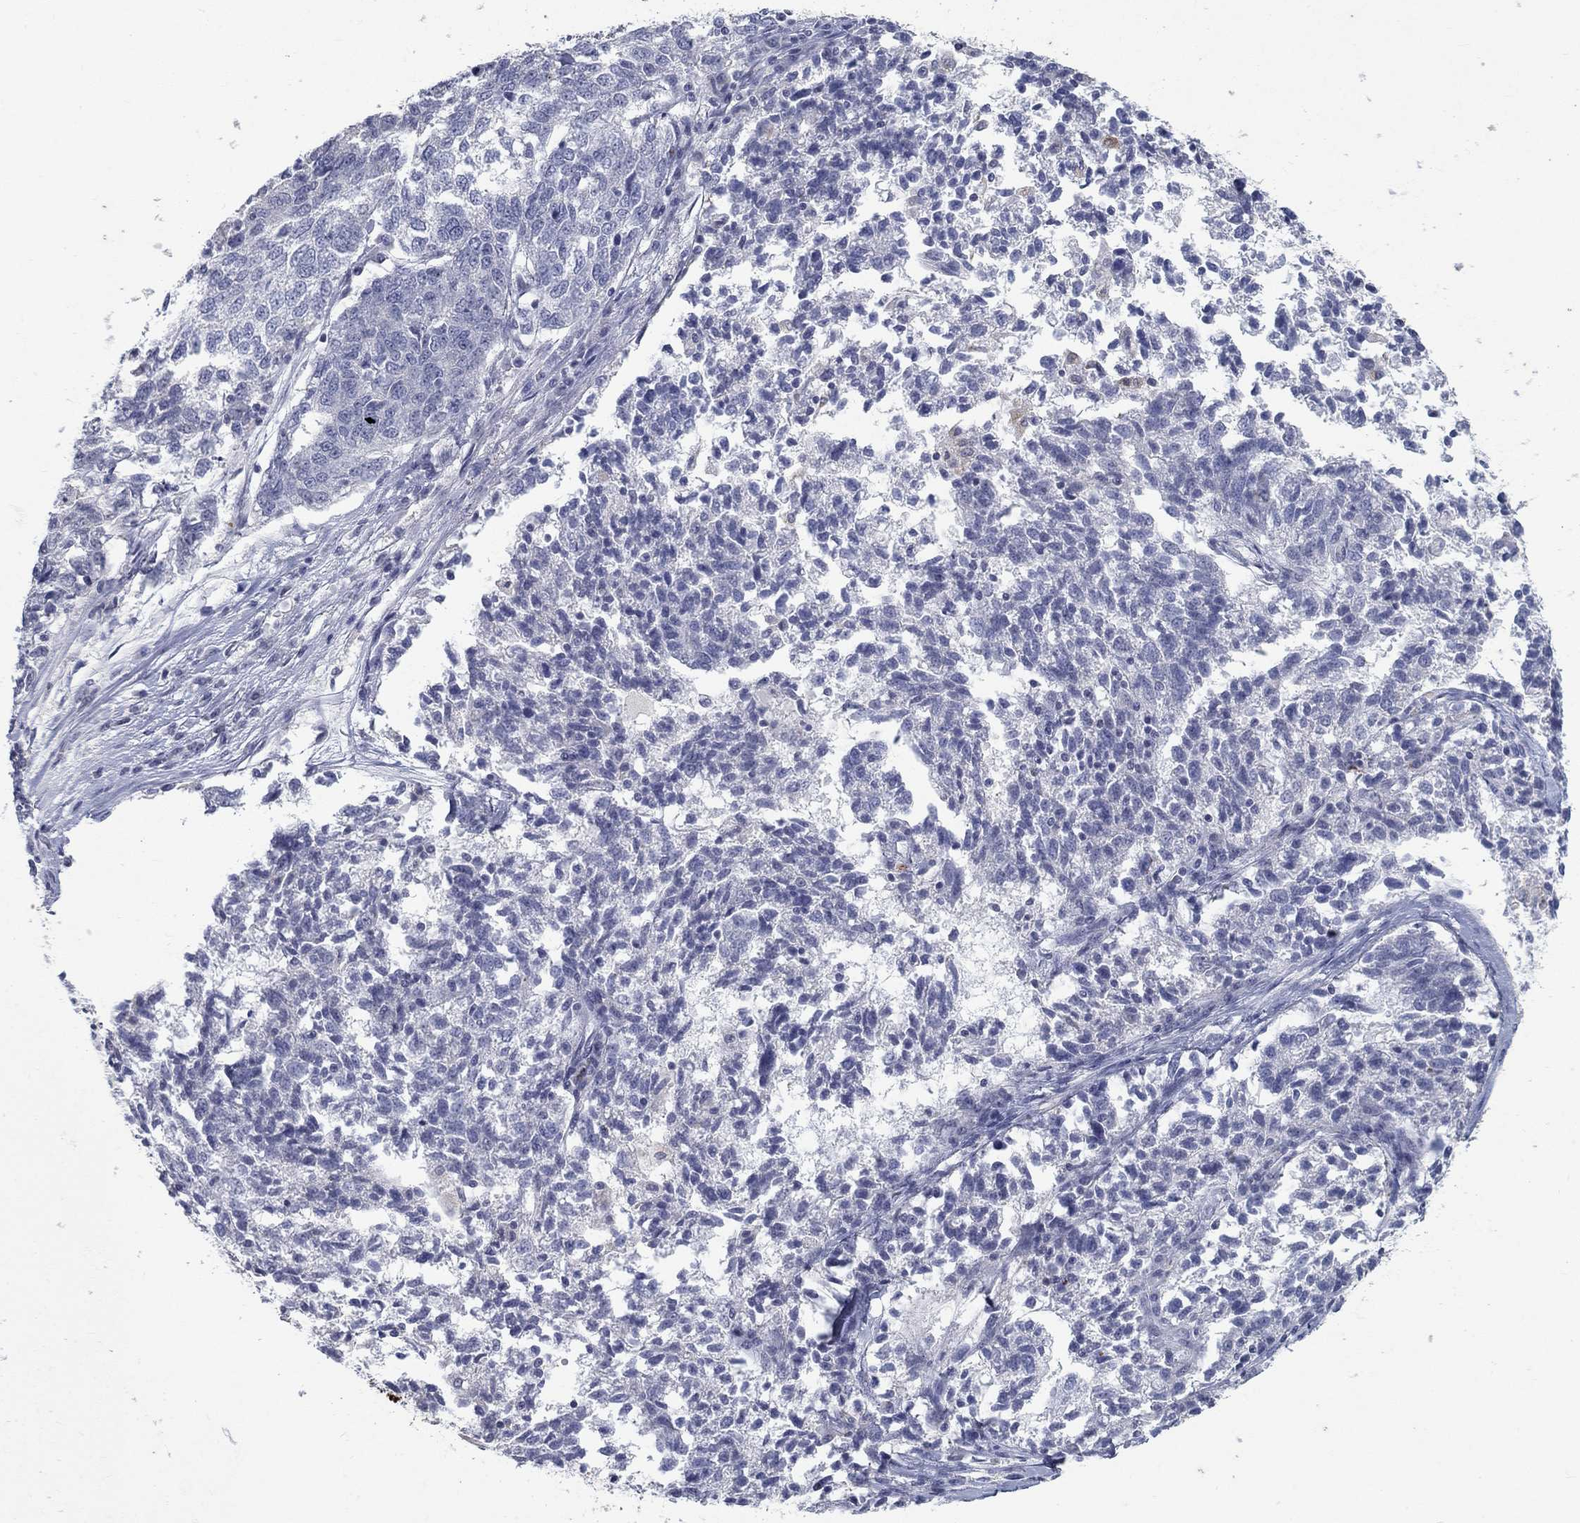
{"staining": {"intensity": "negative", "quantity": "none", "location": "none"}, "tissue": "ovarian cancer", "cell_type": "Tumor cells", "image_type": "cancer", "snomed": [{"axis": "morphology", "description": "Cystadenocarcinoma, serous, NOS"}, {"axis": "topography", "description": "Ovary"}], "caption": "A histopathology image of serous cystadenocarcinoma (ovarian) stained for a protein demonstrates no brown staining in tumor cells.", "gene": "MTSS2", "patient": {"sex": "female", "age": 71}}